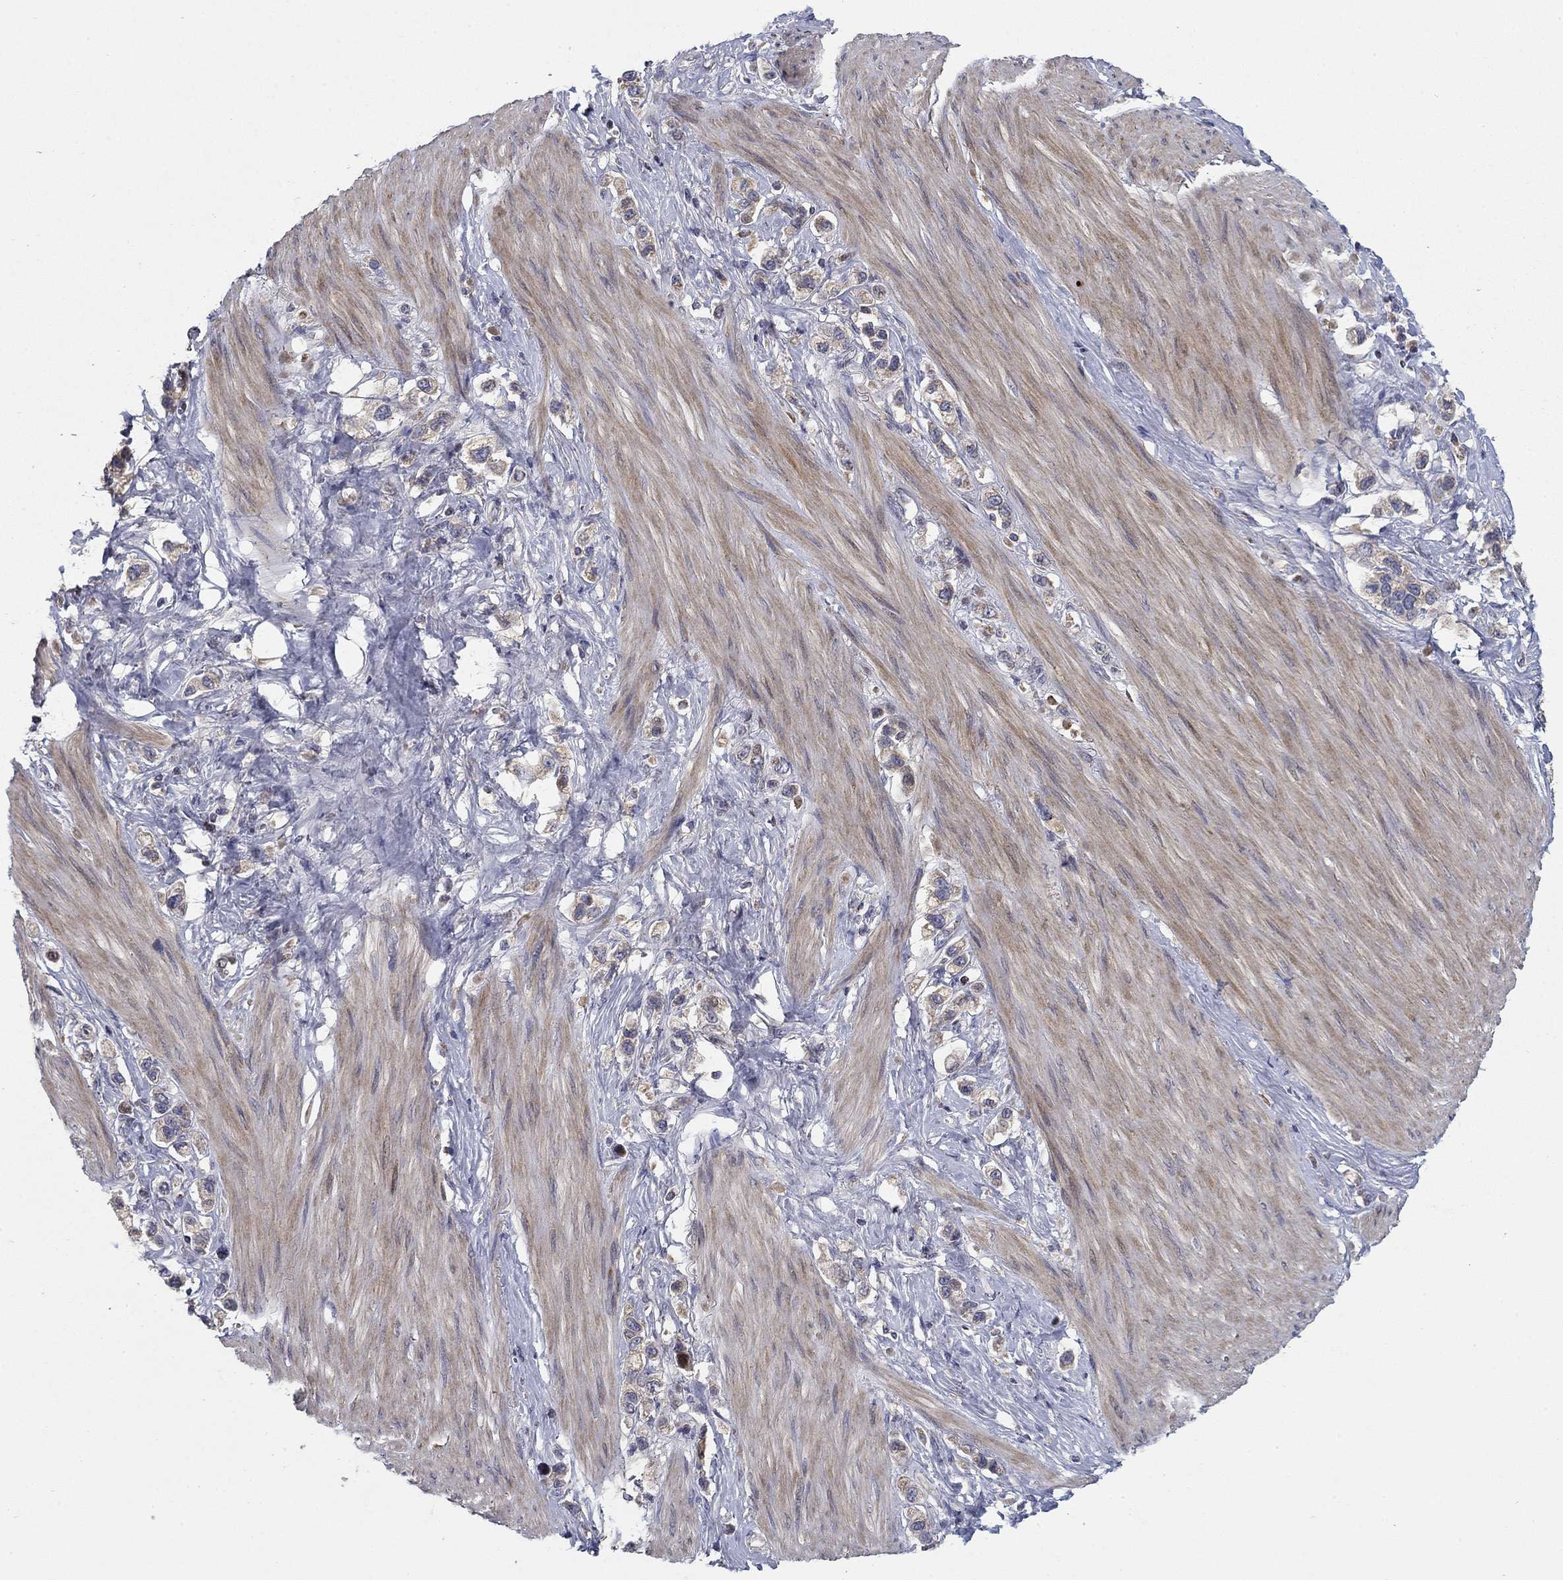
{"staining": {"intensity": "weak", "quantity": "<25%", "location": "cytoplasmic/membranous"}, "tissue": "stomach cancer", "cell_type": "Tumor cells", "image_type": "cancer", "snomed": [{"axis": "morphology", "description": "Normal tissue, NOS"}, {"axis": "morphology", "description": "Adenocarcinoma, NOS"}, {"axis": "morphology", "description": "Adenocarcinoma, High grade"}, {"axis": "topography", "description": "Stomach, upper"}, {"axis": "topography", "description": "Stomach"}], "caption": "Stomach adenocarcinoma (high-grade) was stained to show a protein in brown. There is no significant staining in tumor cells.", "gene": "MMAA", "patient": {"sex": "female", "age": 65}}